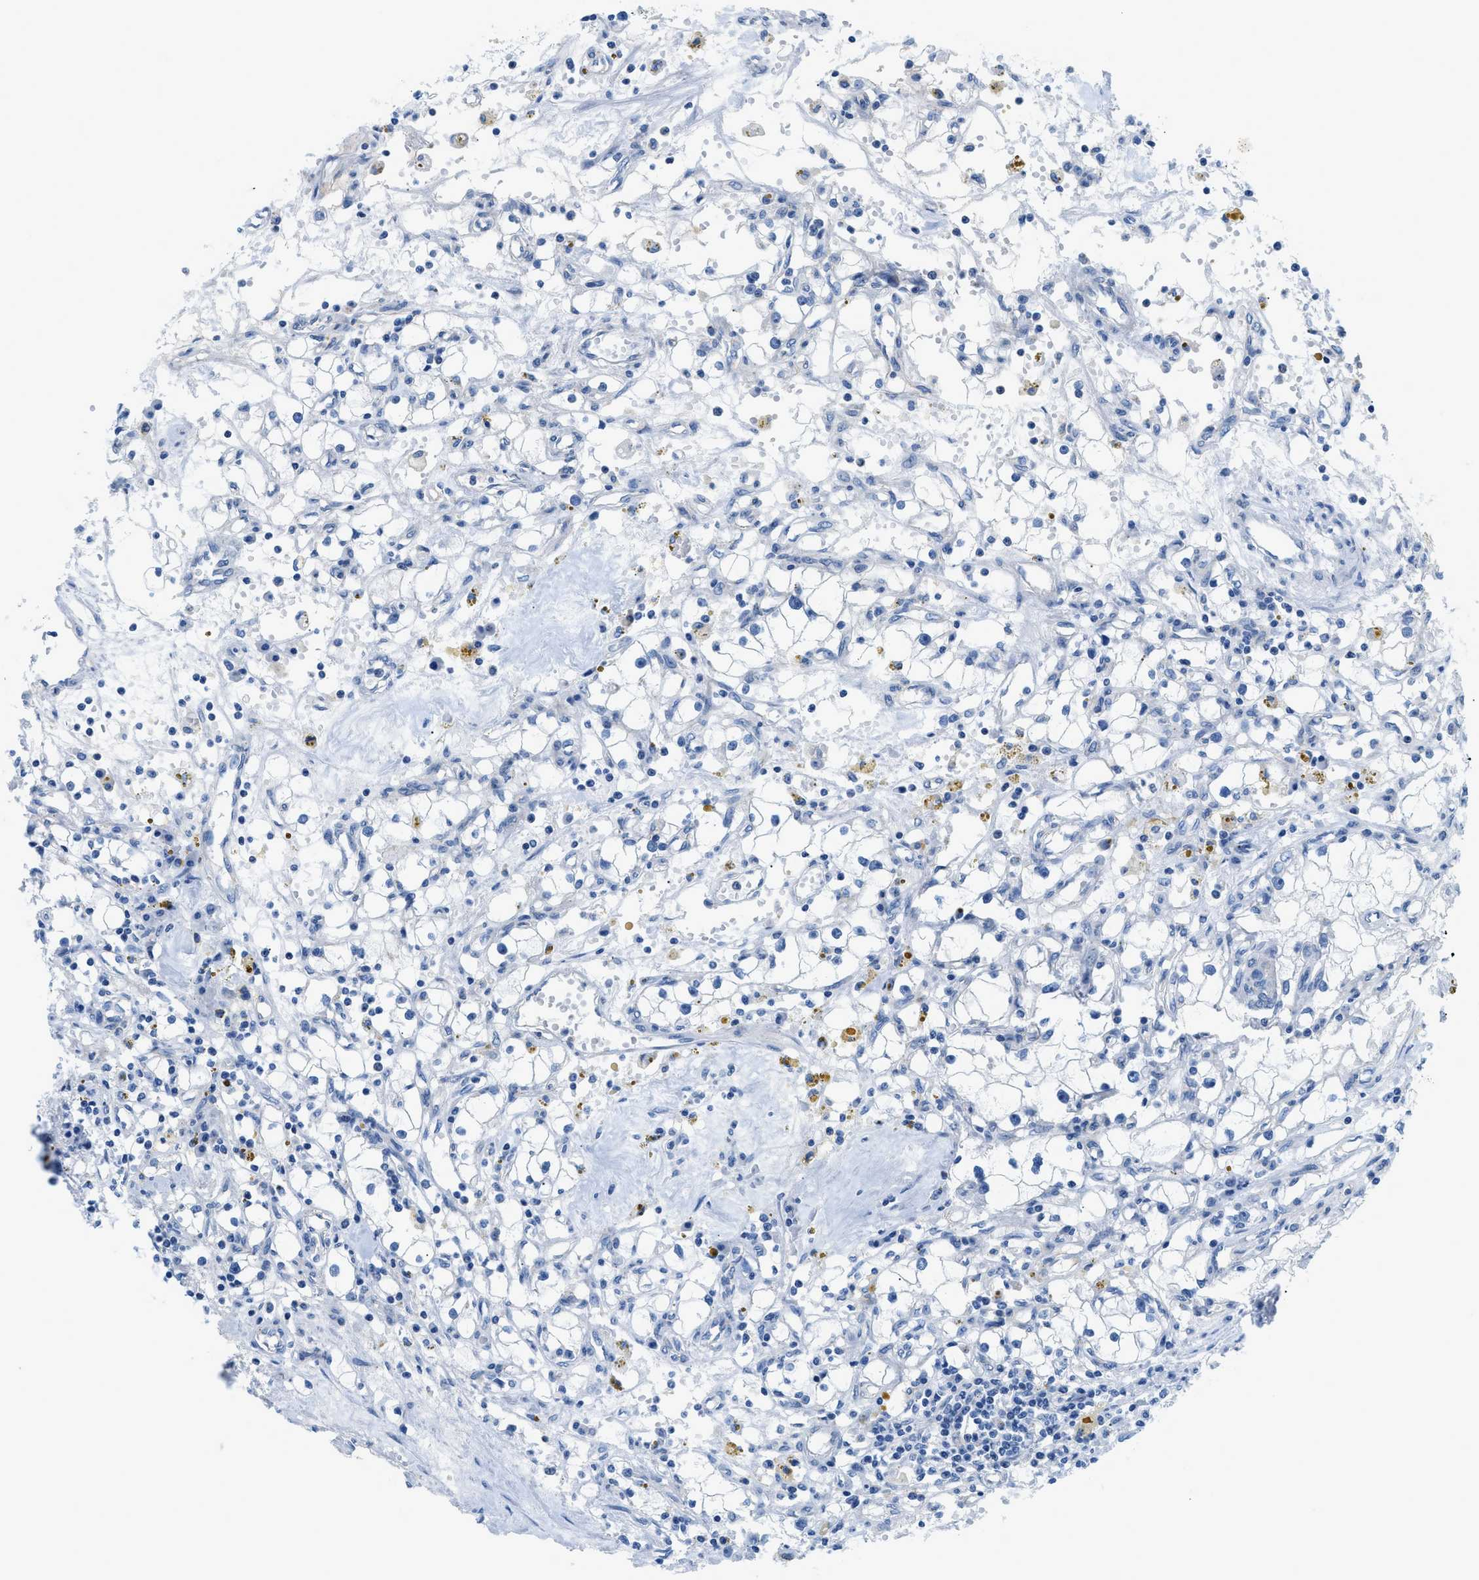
{"staining": {"intensity": "negative", "quantity": "none", "location": "none"}, "tissue": "renal cancer", "cell_type": "Tumor cells", "image_type": "cancer", "snomed": [{"axis": "morphology", "description": "Adenocarcinoma, NOS"}, {"axis": "topography", "description": "Kidney"}], "caption": "Protein analysis of adenocarcinoma (renal) reveals no significant staining in tumor cells.", "gene": "FDCSP", "patient": {"sex": "male", "age": 56}}